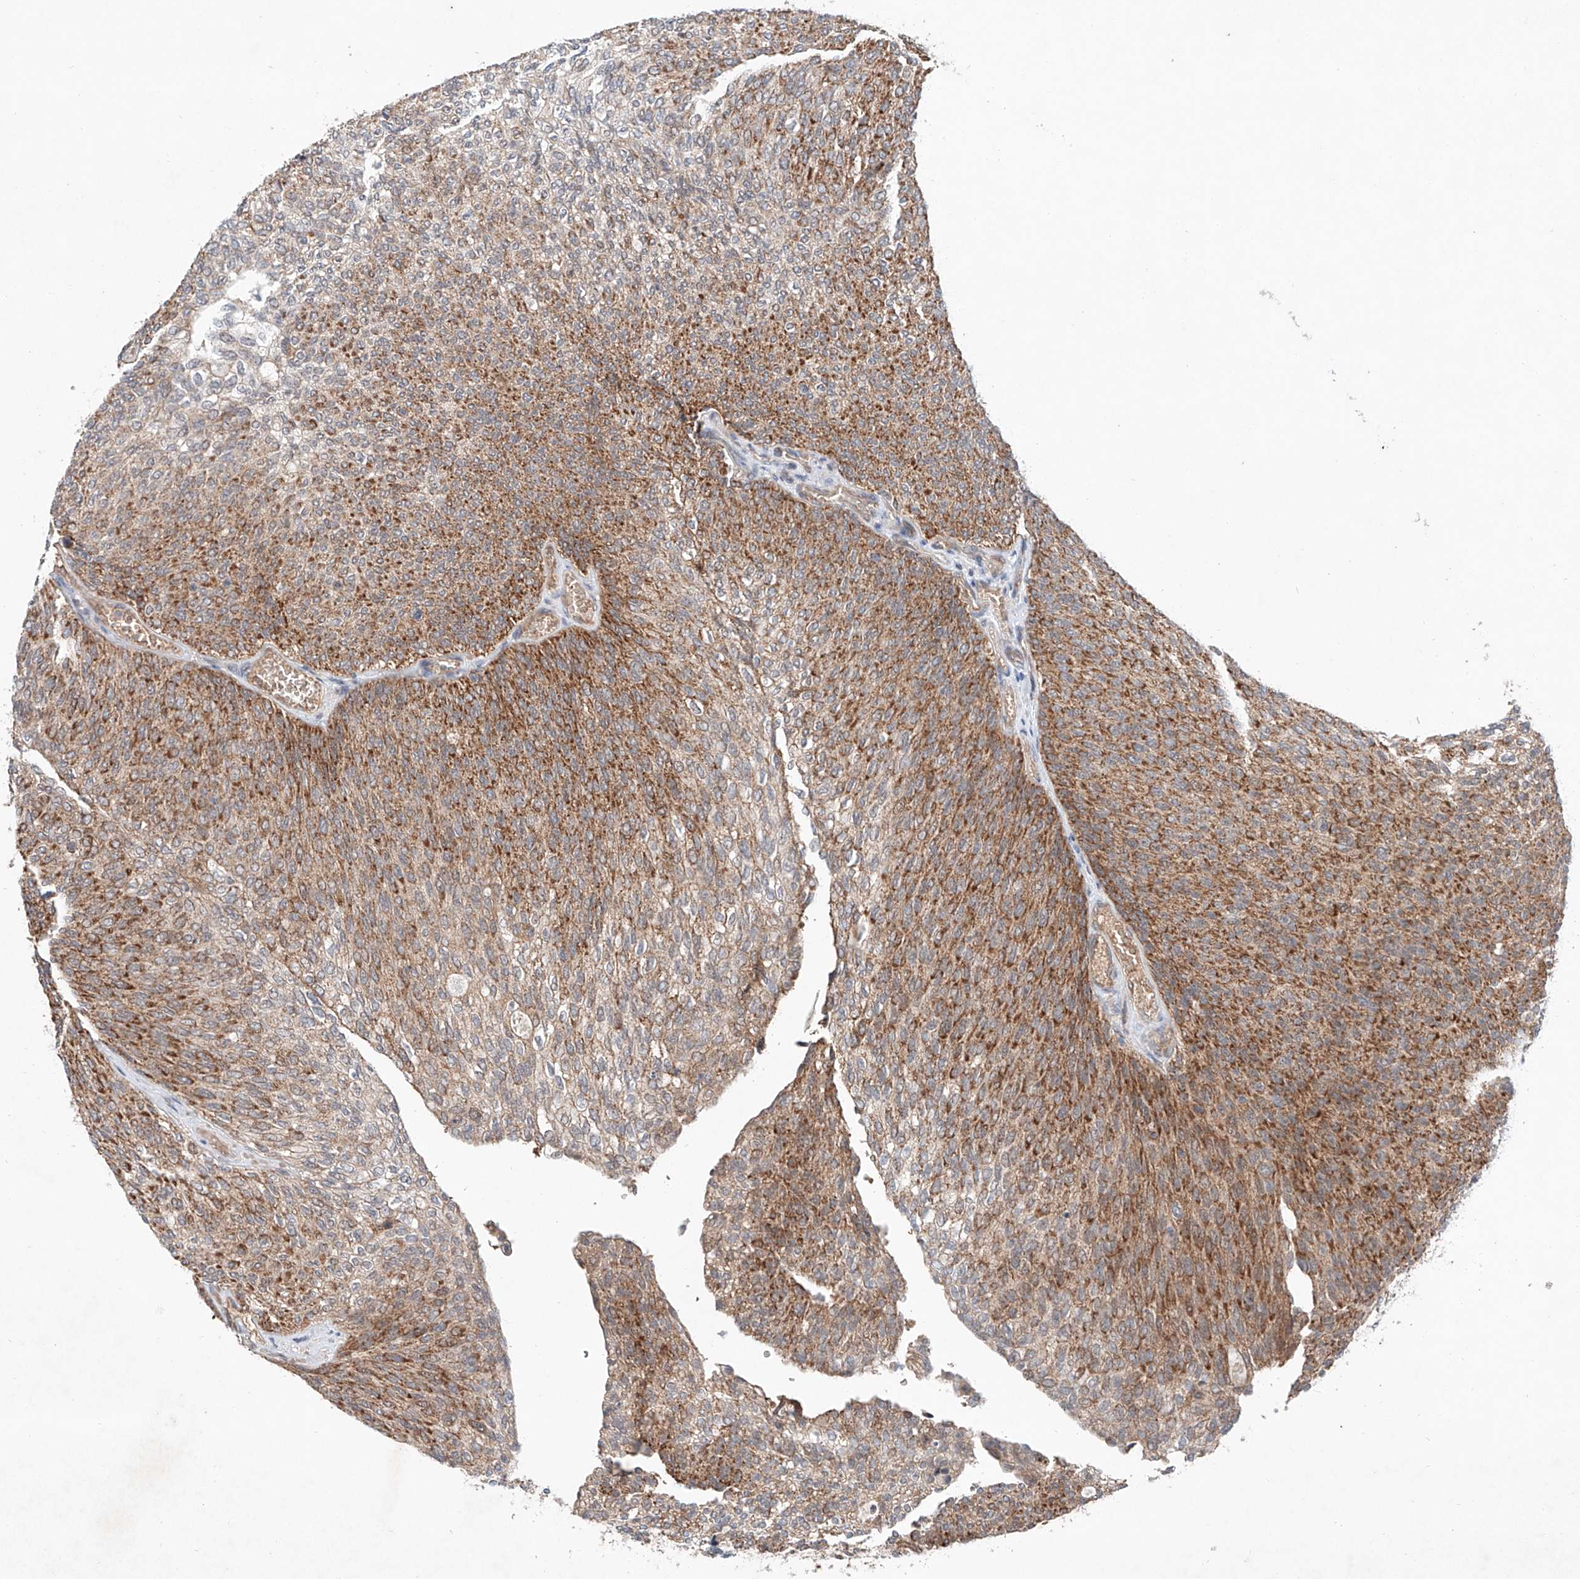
{"staining": {"intensity": "moderate", "quantity": ">75%", "location": "cytoplasmic/membranous"}, "tissue": "urothelial cancer", "cell_type": "Tumor cells", "image_type": "cancer", "snomed": [{"axis": "morphology", "description": "Urothelial carcinoma, Low grade"}, {"axis": "topography", "description": "Urinary bladder"}], "caption": "High-power microscopy captured an IHC photomicrograph of low-grade urothelial carcinoma, revealing moderate cytoplasmic/membranous expression in about >75% of tumor cells.", "gene": "FASTK", "patient": {"sex": "female", "age": 79}}